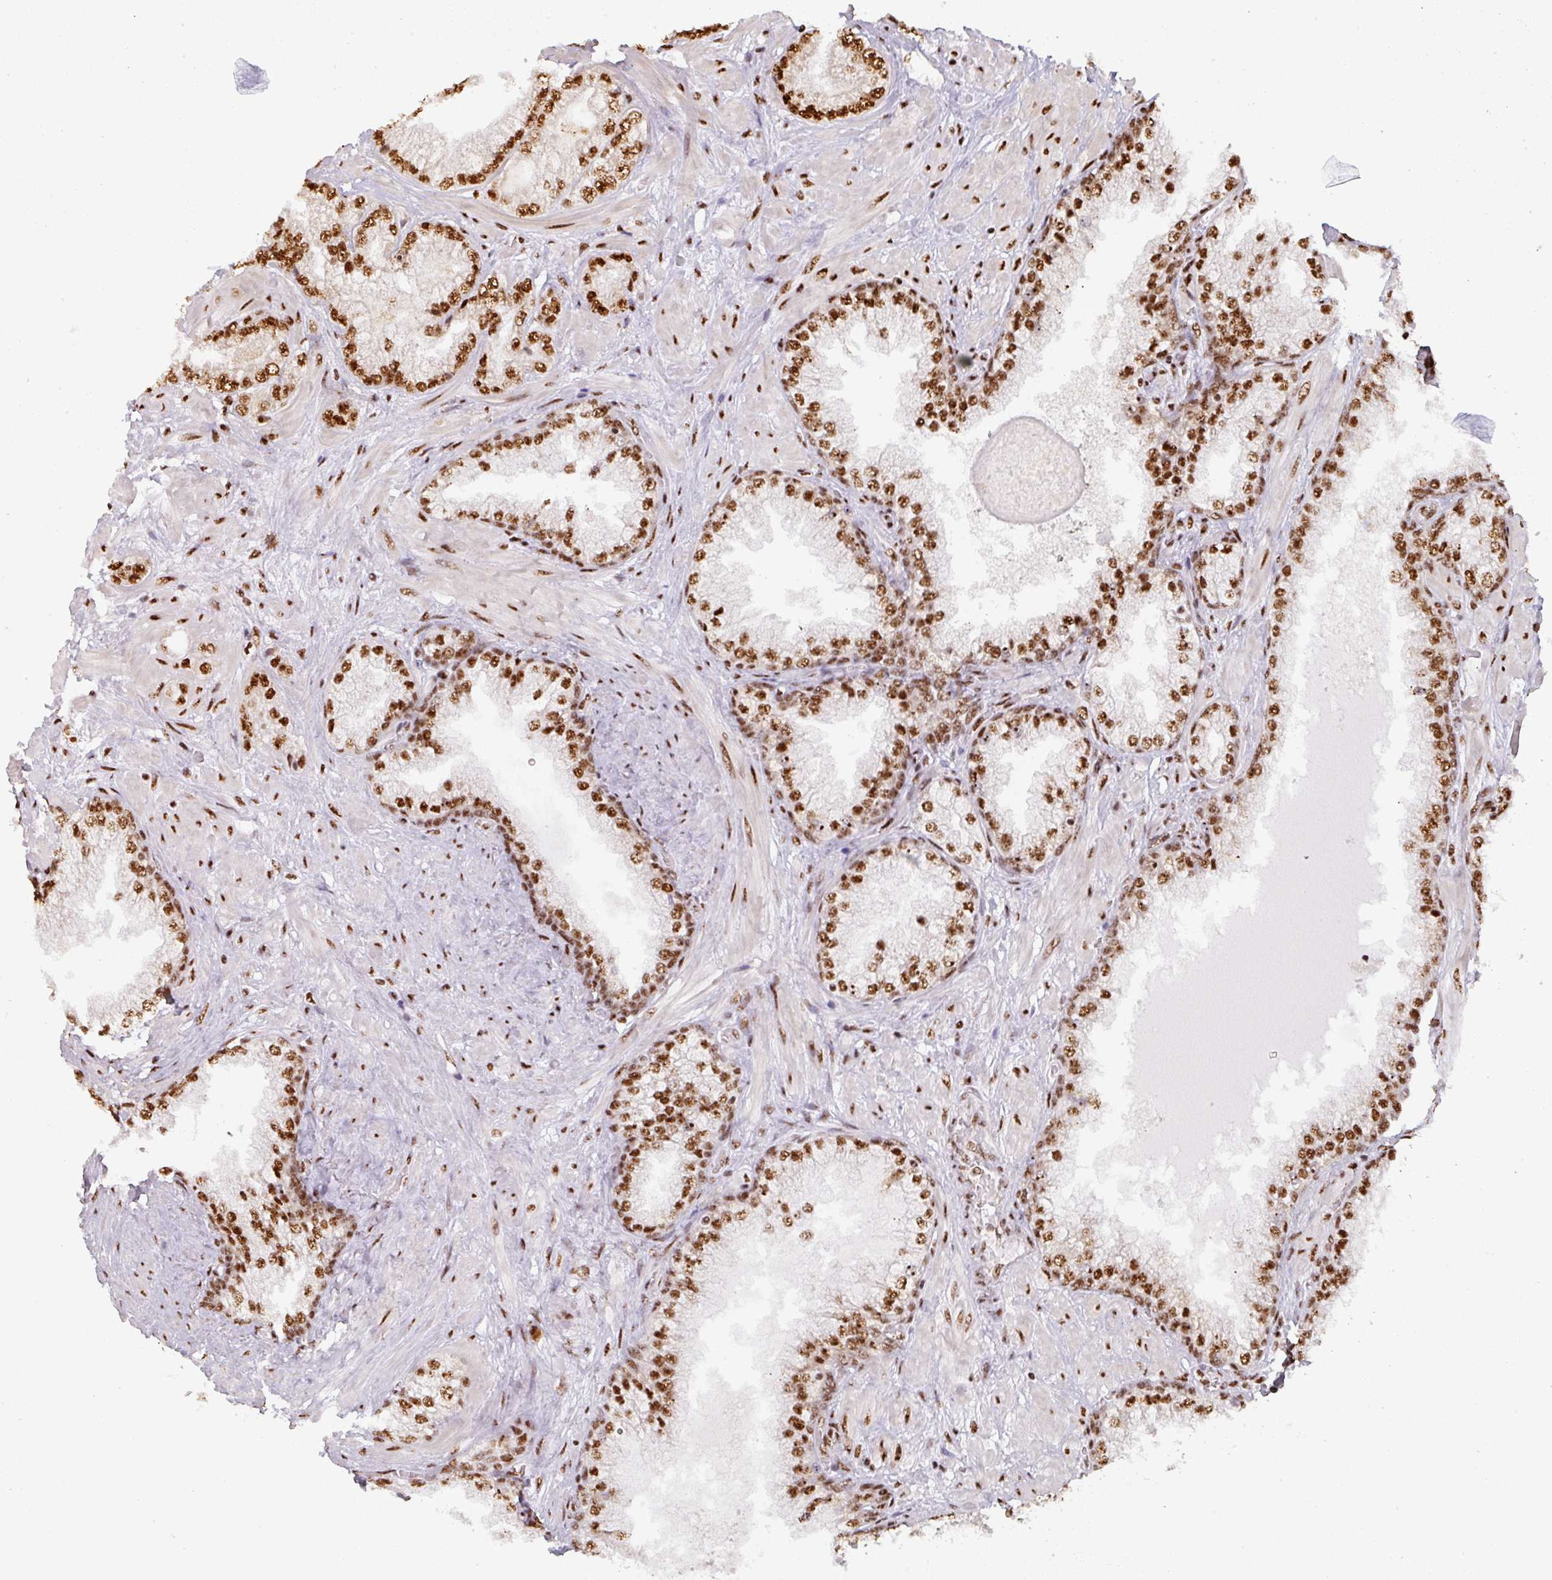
{"staining": {"intensity": "moderate", "quantity": ">75%", "location": "nuclear"}, "tissue": "prostate cancer", "cell_type": "Tumor cells", "image_type": "cancer", "snomed": [{"axis": "morphology", "description": "Adenocarcinoma, Low grade"}, {"axis": "topography", "description": "Prostate"}], "caption": "Immunohistochemistry (IHC) staining of prostate cancer (low-grade adenocarcinoma), which exhibits medium levels of moderate nuclear staining in approximately >75% of tumor cells indicating moderate nuclear protein positivity. The staining was performed using DAB (3,3'-diaminobenzidine) (brown) for protein detection and nuclei were counterstained in hematoxylin (blue).", "gene": "SIK3", "patient": {"sex": "male", "age": 57}}